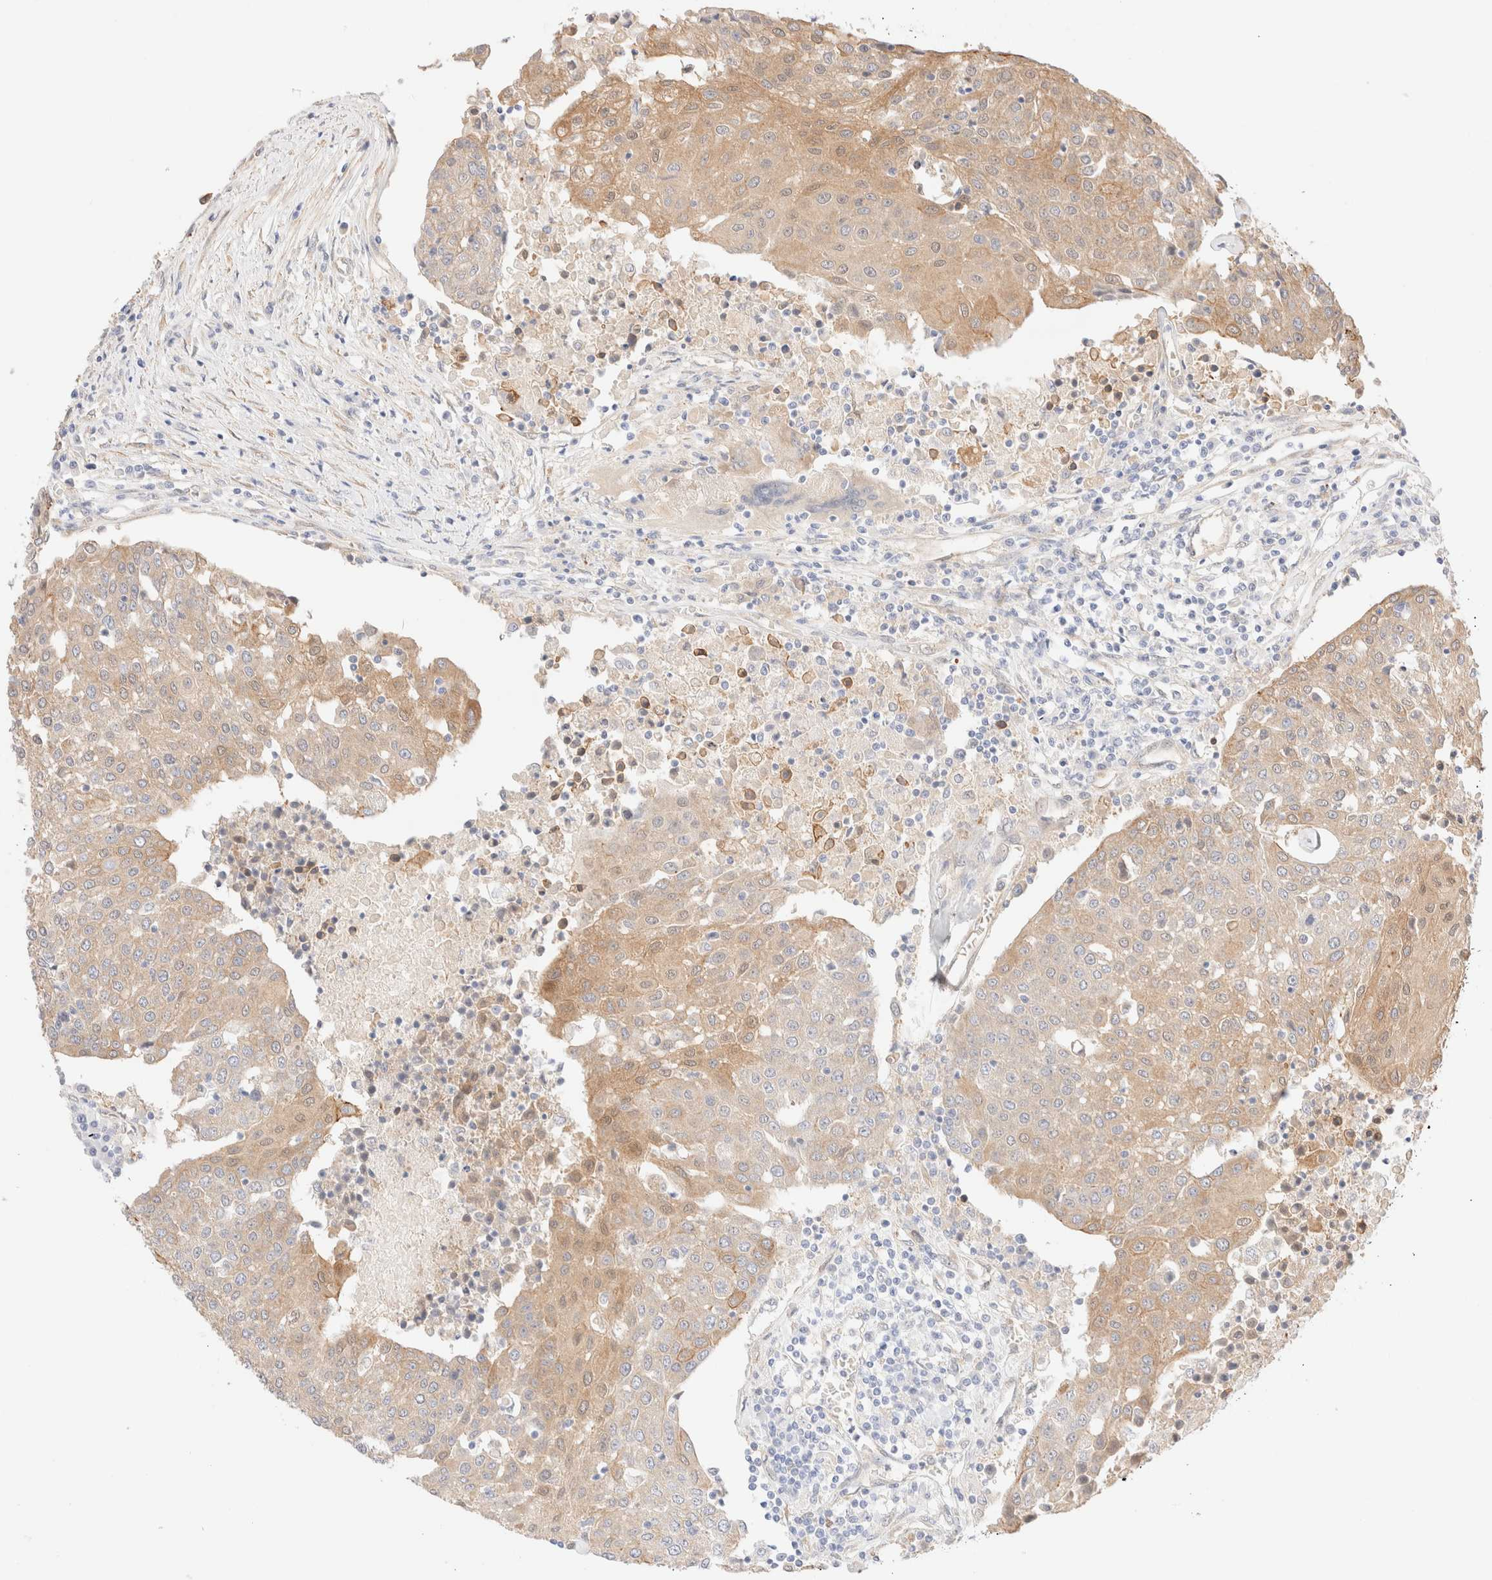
{"staining": {"intensity": "moderate", "quantity": ">75%", "location": "cytoplasmic/membranous"}, "tissue": "urothelial cancer", "cell_type": "Tumor cells", "image_type": "cancer", "snomed": [{"axis": "morphology", "description": "Urothelial carcinoma, High grade"}, {"axis": "topography", "description": "Urinary bladder"}], "caption": "Protein analysis of urothelial cancer tissue displays moderate cytoplasmic/membranous staining in about >75% of tumor cells.", "gene": "NIBAN2", "patient": {"sex": "female", "age": 85}}